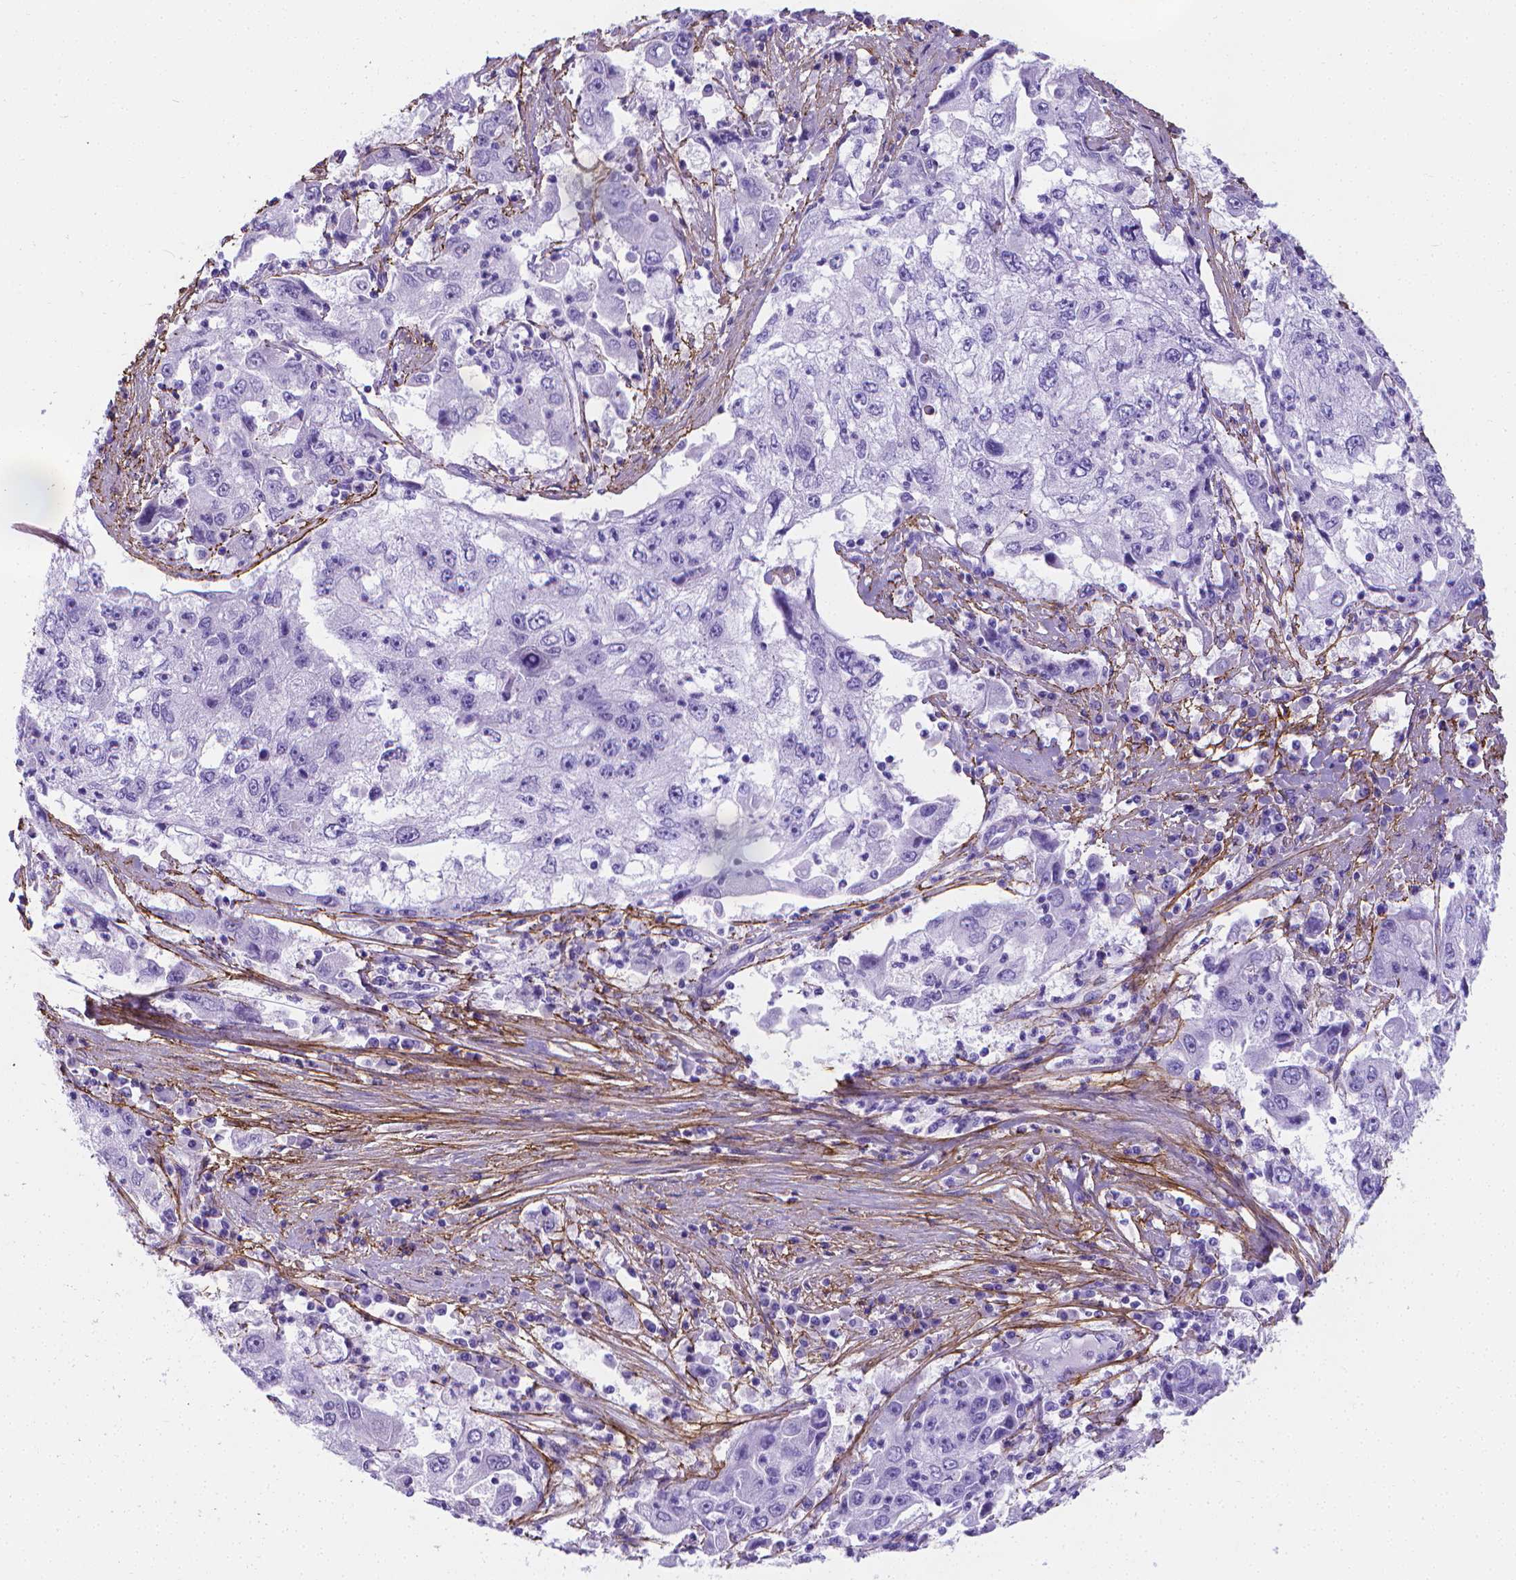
{"staining": {"intensity": "negative", "quantity": "none", "location": "none"}, "tissue": "cervical cancer", "cell_type": "Tumor cells", "image_type": "cancer", "snomed": [{"axis": "morphology", "description": "Squamous cell carcinoma, NOS"}, {"axis": "topography", "description": "Cervix"}], "caption": "The image exhibits no significant positivity in tumor cells of cervical squamous cell carcinoma.", "gene": "MFAP2", "patient": {"sex": "female", "age": 36}}